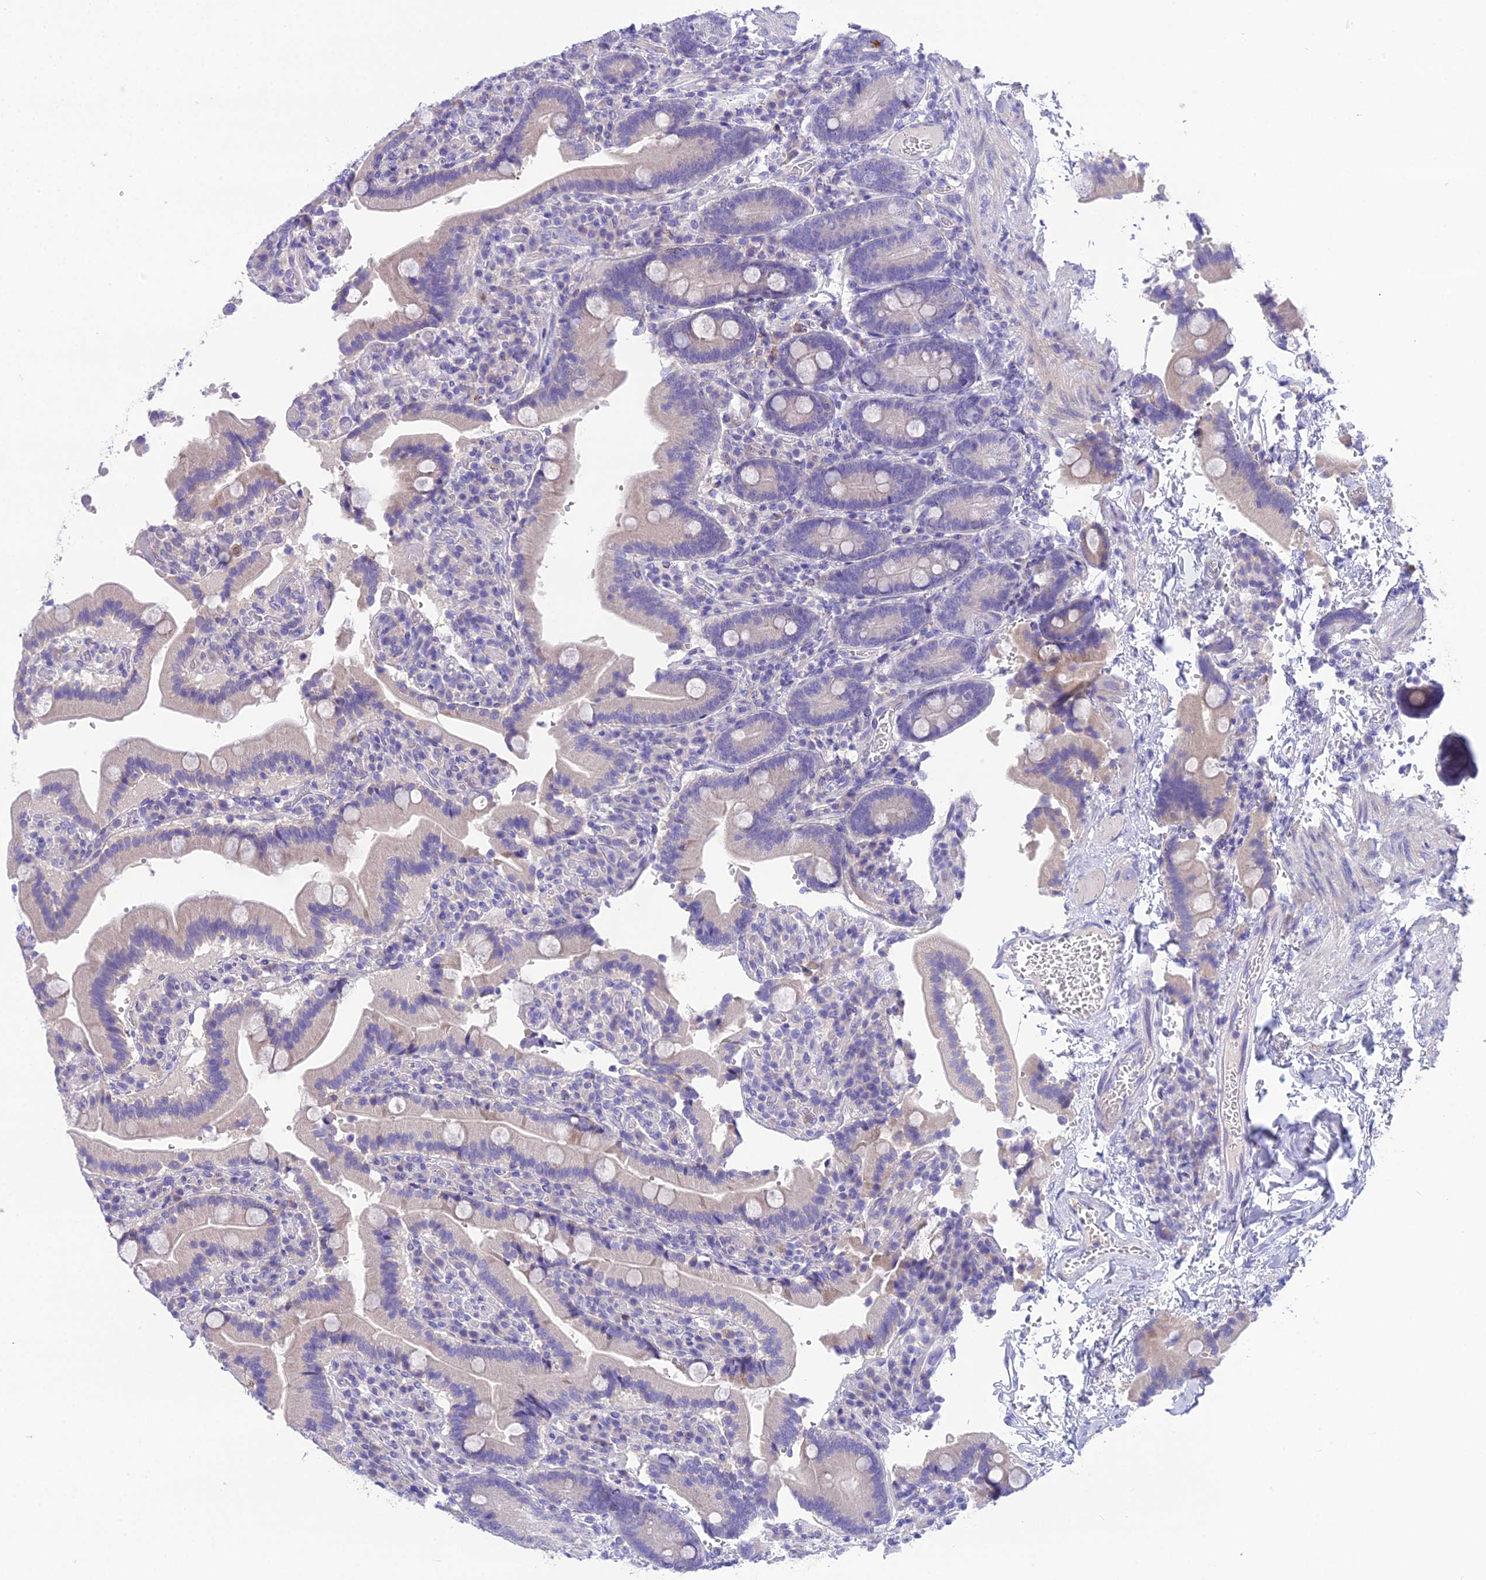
{"staining": {"intensity": "negative", "quantity": "none", "location": "none"}, "tissue": "duodenum", "cell_type": "Glandular cells", "image_type": "normal", "snomed": [{"axis": "morphology", "description": "Normal tissue, NOS"}, {"axis": "topography", "description": "Duodenum"}], "caption": "This is an IHC photomicrograph of unremarkable duodenum. There is no staining in glandular cells.", "gene": "KIAA0408", "patient": {"sex": "female", "age": 62}}